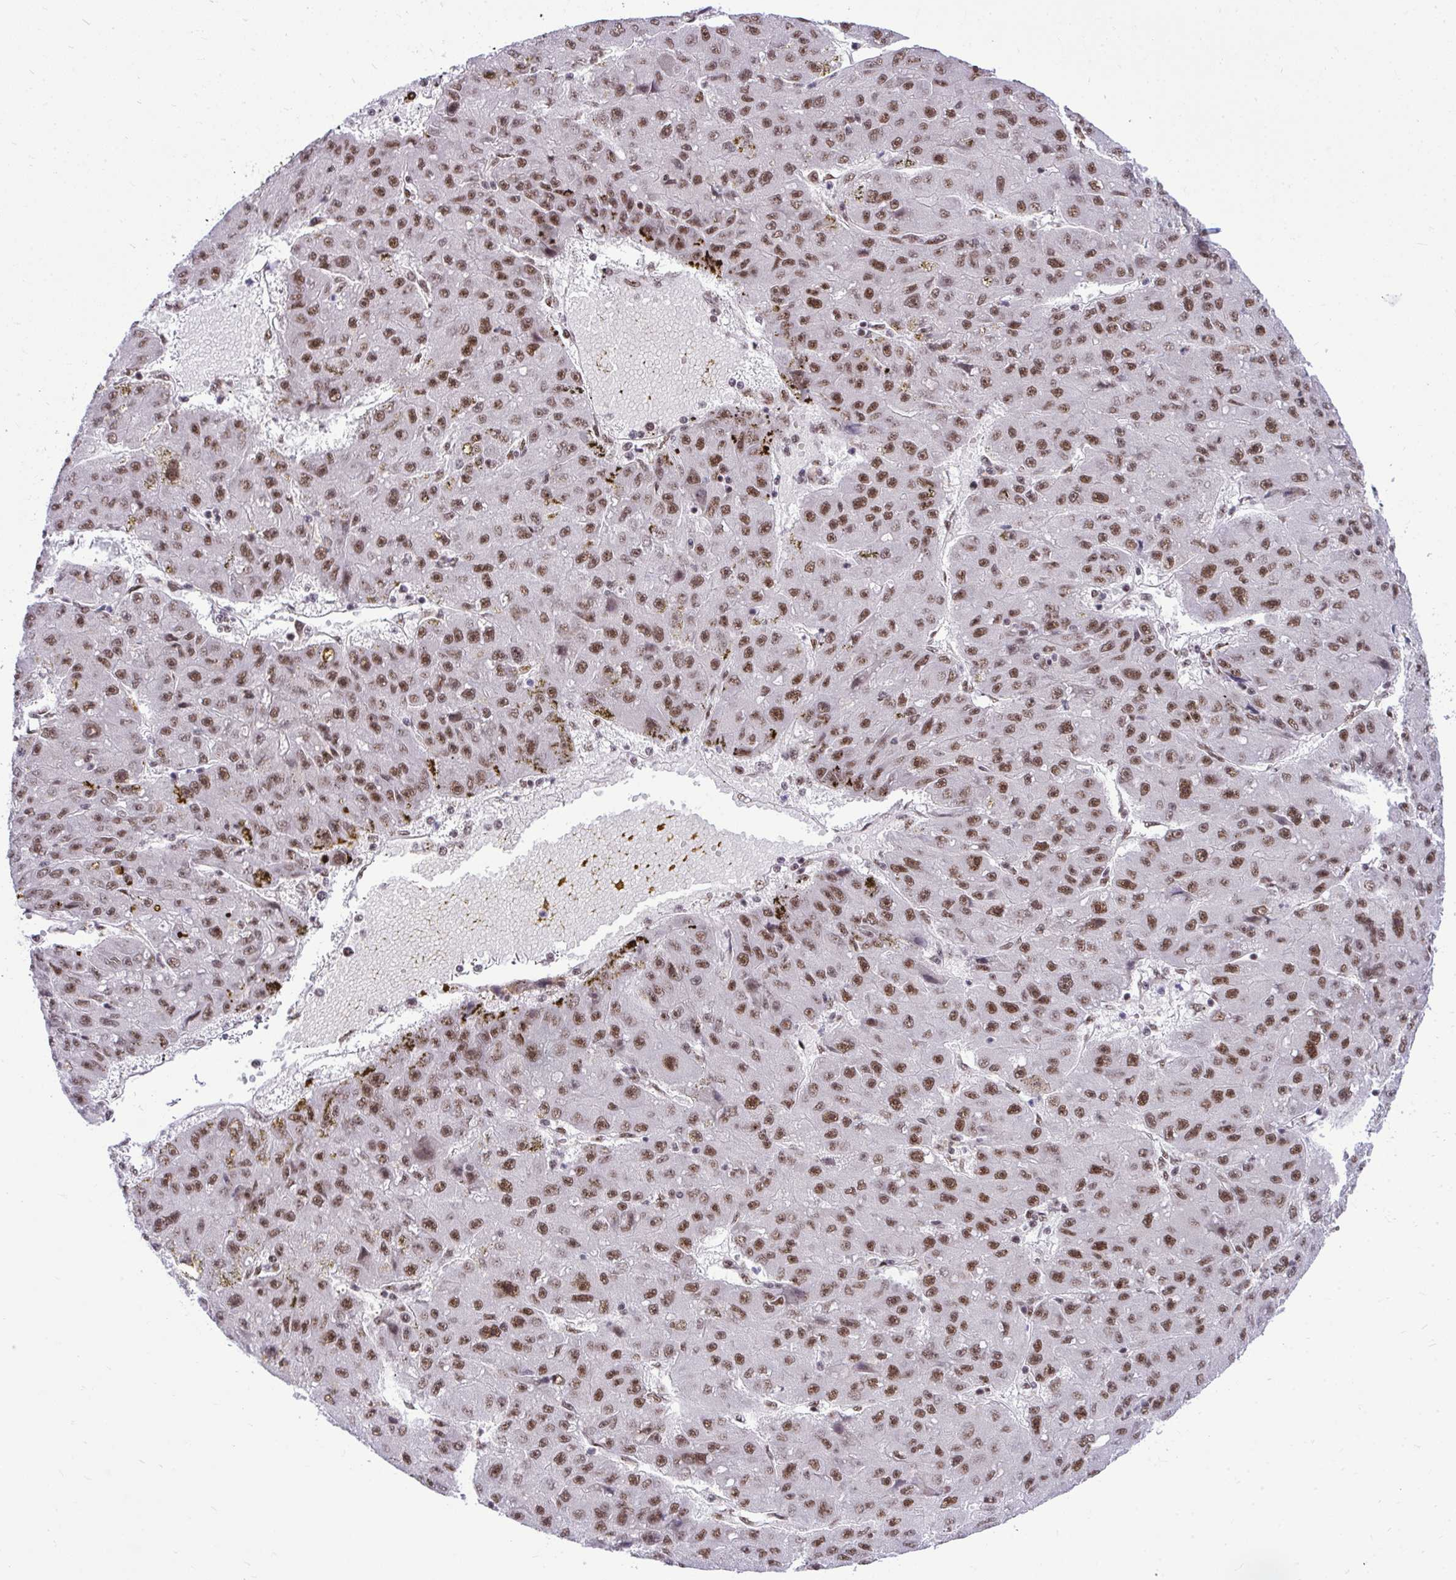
{"staining": {"intensity": "moderate", "quantity": ">75%", "location": "nuclear"}, "tissue": "liver cancer", "cell_type": "Tumor cells", "image_type": "cancer", "snomed": [{"axis": "morphology", "description": "Carcinoma, Hepatocellular, NOS"}, {"axis": "topography", "description": "Liver"}], "caption": "The image demonstrates staining of hepatocellular carcinoma (liver), revealing moderate nuclear protein positivity (brown color) within tumor cells.", "gene": "PRPF19", "patient": {"sex": "male", "age": 67}}